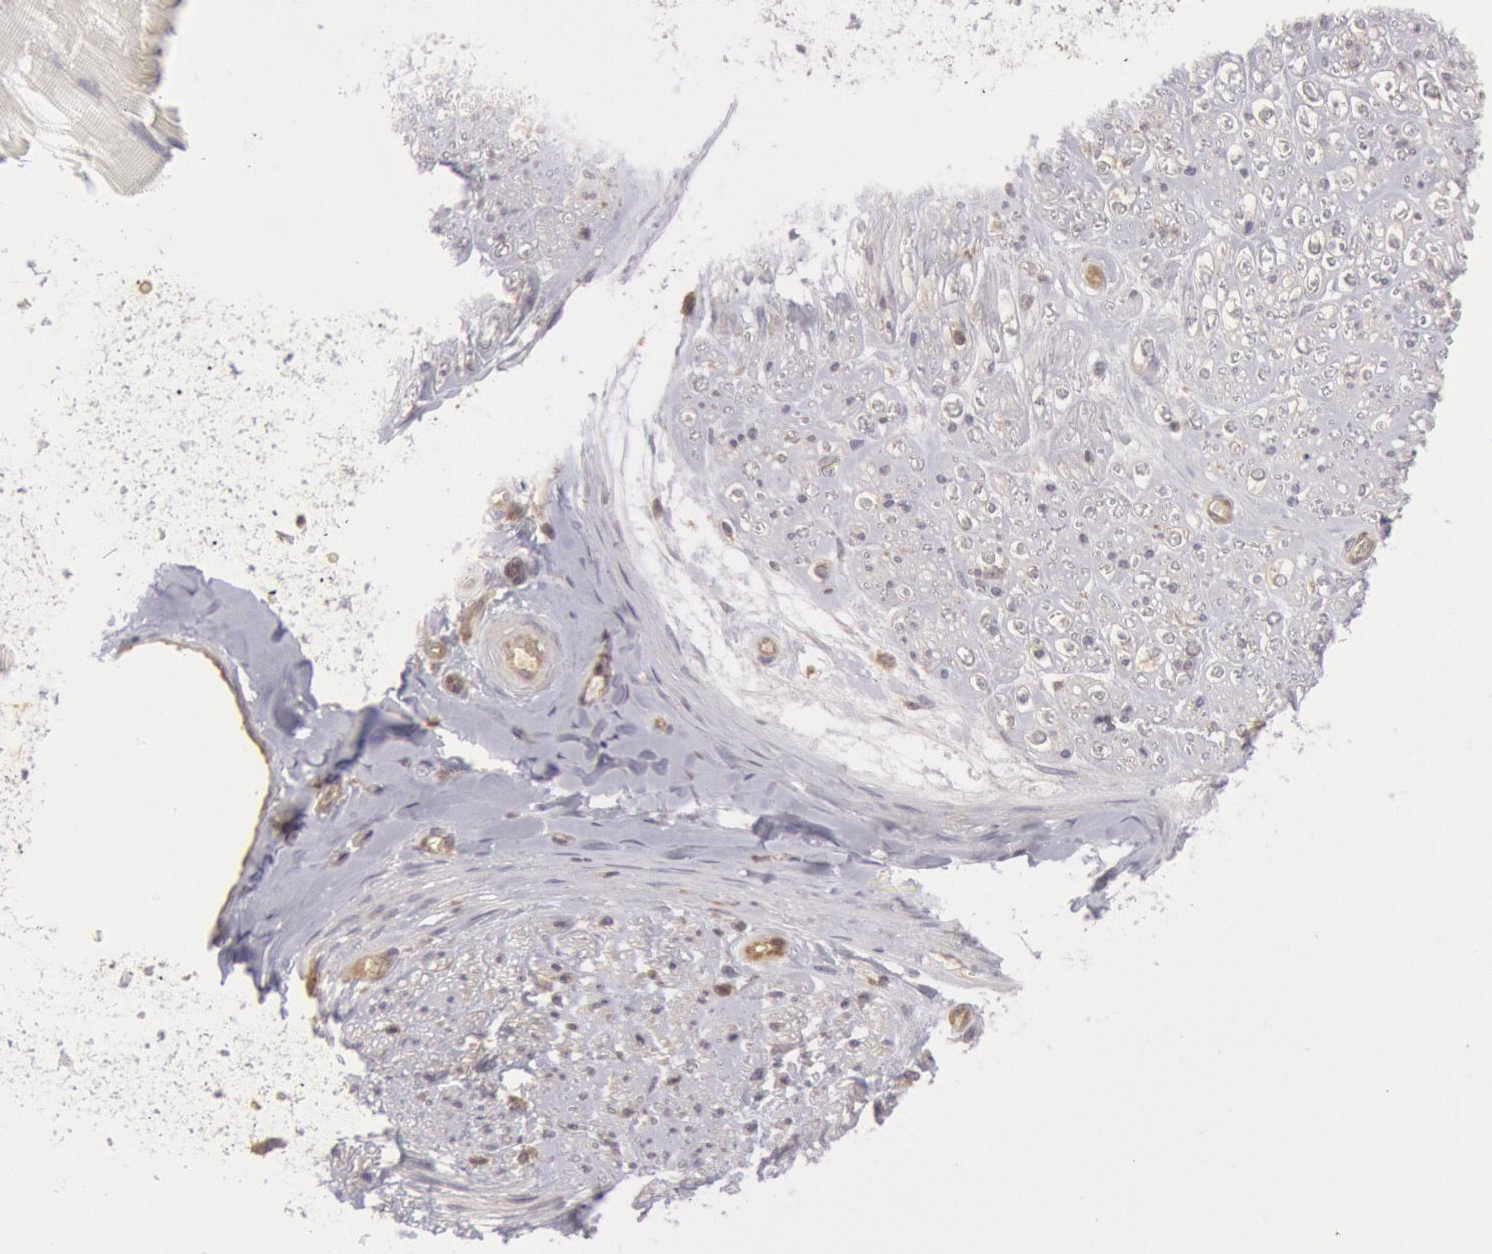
{"staining": {"intensity": "negative", "quantity": "none", "location": "none"}, "tissue": "adipose tissue", "cell_type": "Adipocytes", "image_type": "normal", "snomed": [{"axis": "morphology", "description": "Normal tissue, NOS"}, {"axis": "morphology", "description": "Squamous cell carcinoma, NOS"}, {"axis": "topography", "description": "Skin"}, {"axis": "topography", "description": "Peripheral nerve tissue"}], "caption": "Protein analysis of normal adipose tissue displays no significant expression in adipocytes. (Stains: DAB IHC with hematoxylin counter stain, Microscopy: brightfield microscopy at high magnification).", "gene": "IKBKB", "patient": {"sex": "male", "age": 83}}